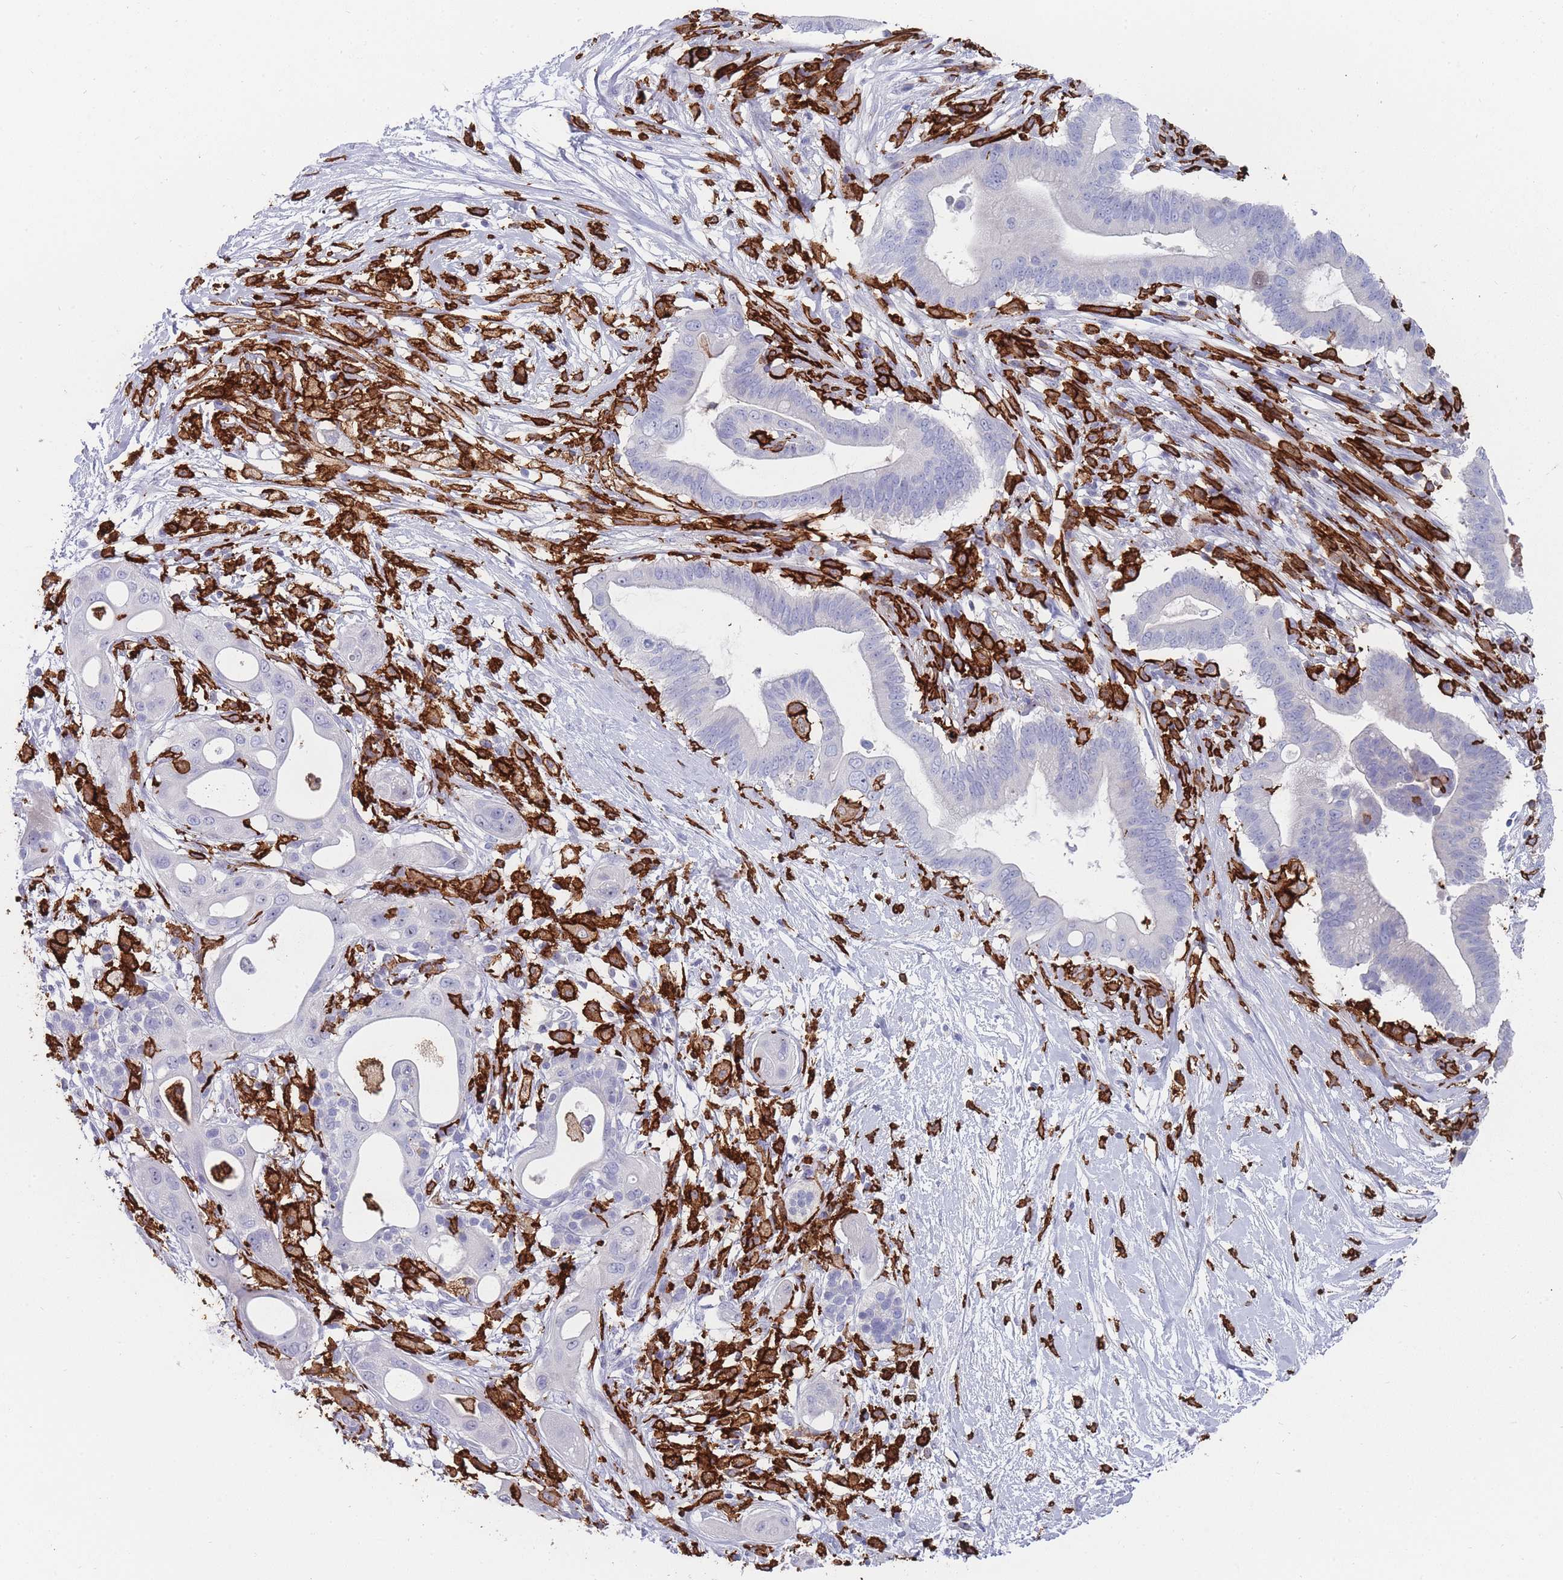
{"staining": {"intensity": "negative", "quantity": "none", "location": "none"}, "tissue": "pancreatic cancer", "cell_type": "Tumor cells", "image_type": "cancer", "snomed": [{"axis": "morphology", "description": "Adenocarcinoma, NOS"}, {"axis": "topography", "description": "Pancreas"}], "caption": "Immunohistochemistry image of pancreatic cancer (adenocarcinoma) stained for a protein (brown), which displays no staining in tumor cells.", "gene": "AIF1", "patient": {"sex": "male", "age": 68}}